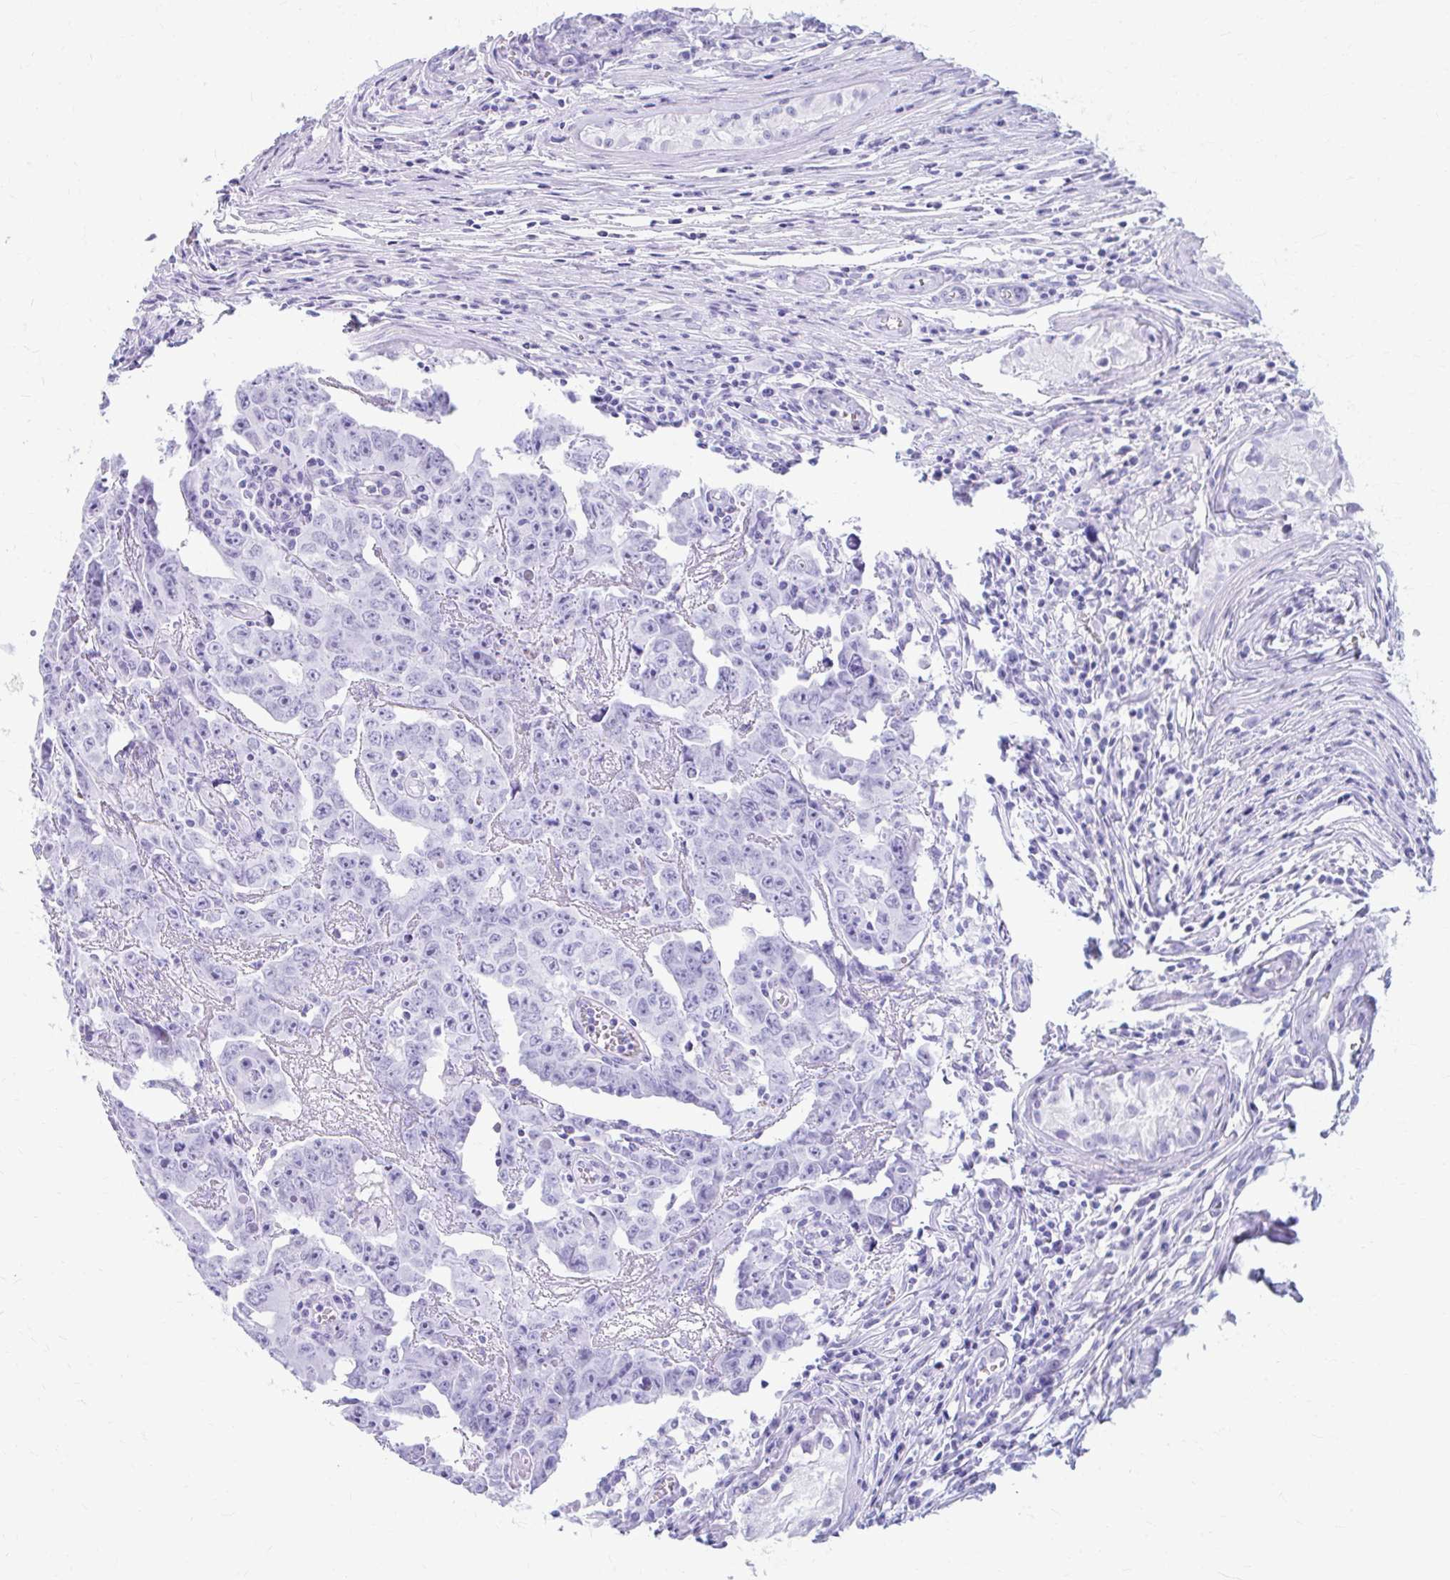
{"staining": {"intensity": "negative", "quantity": "none", "location": "none"}, "tissue": "testis cancer", "cell_type": "Tumor cells", "image_type": "cancer", "snomed": [{"axis": "morphology", "description": "Carcinoma, Embryonal, NOS"}, {"axis": "topography", "description": "Testis"}], "caption": "A high-resolution image shows immunohistochemistry staining of testis cancer, which displays no significant staining in tumor cells. Brightfield microscopy of IHC stained with DAB (brown) and hematoxylin (blue), captured at high magnification.", "gene": "RGS16", "patient": {"sex": "male", "age": 22}}